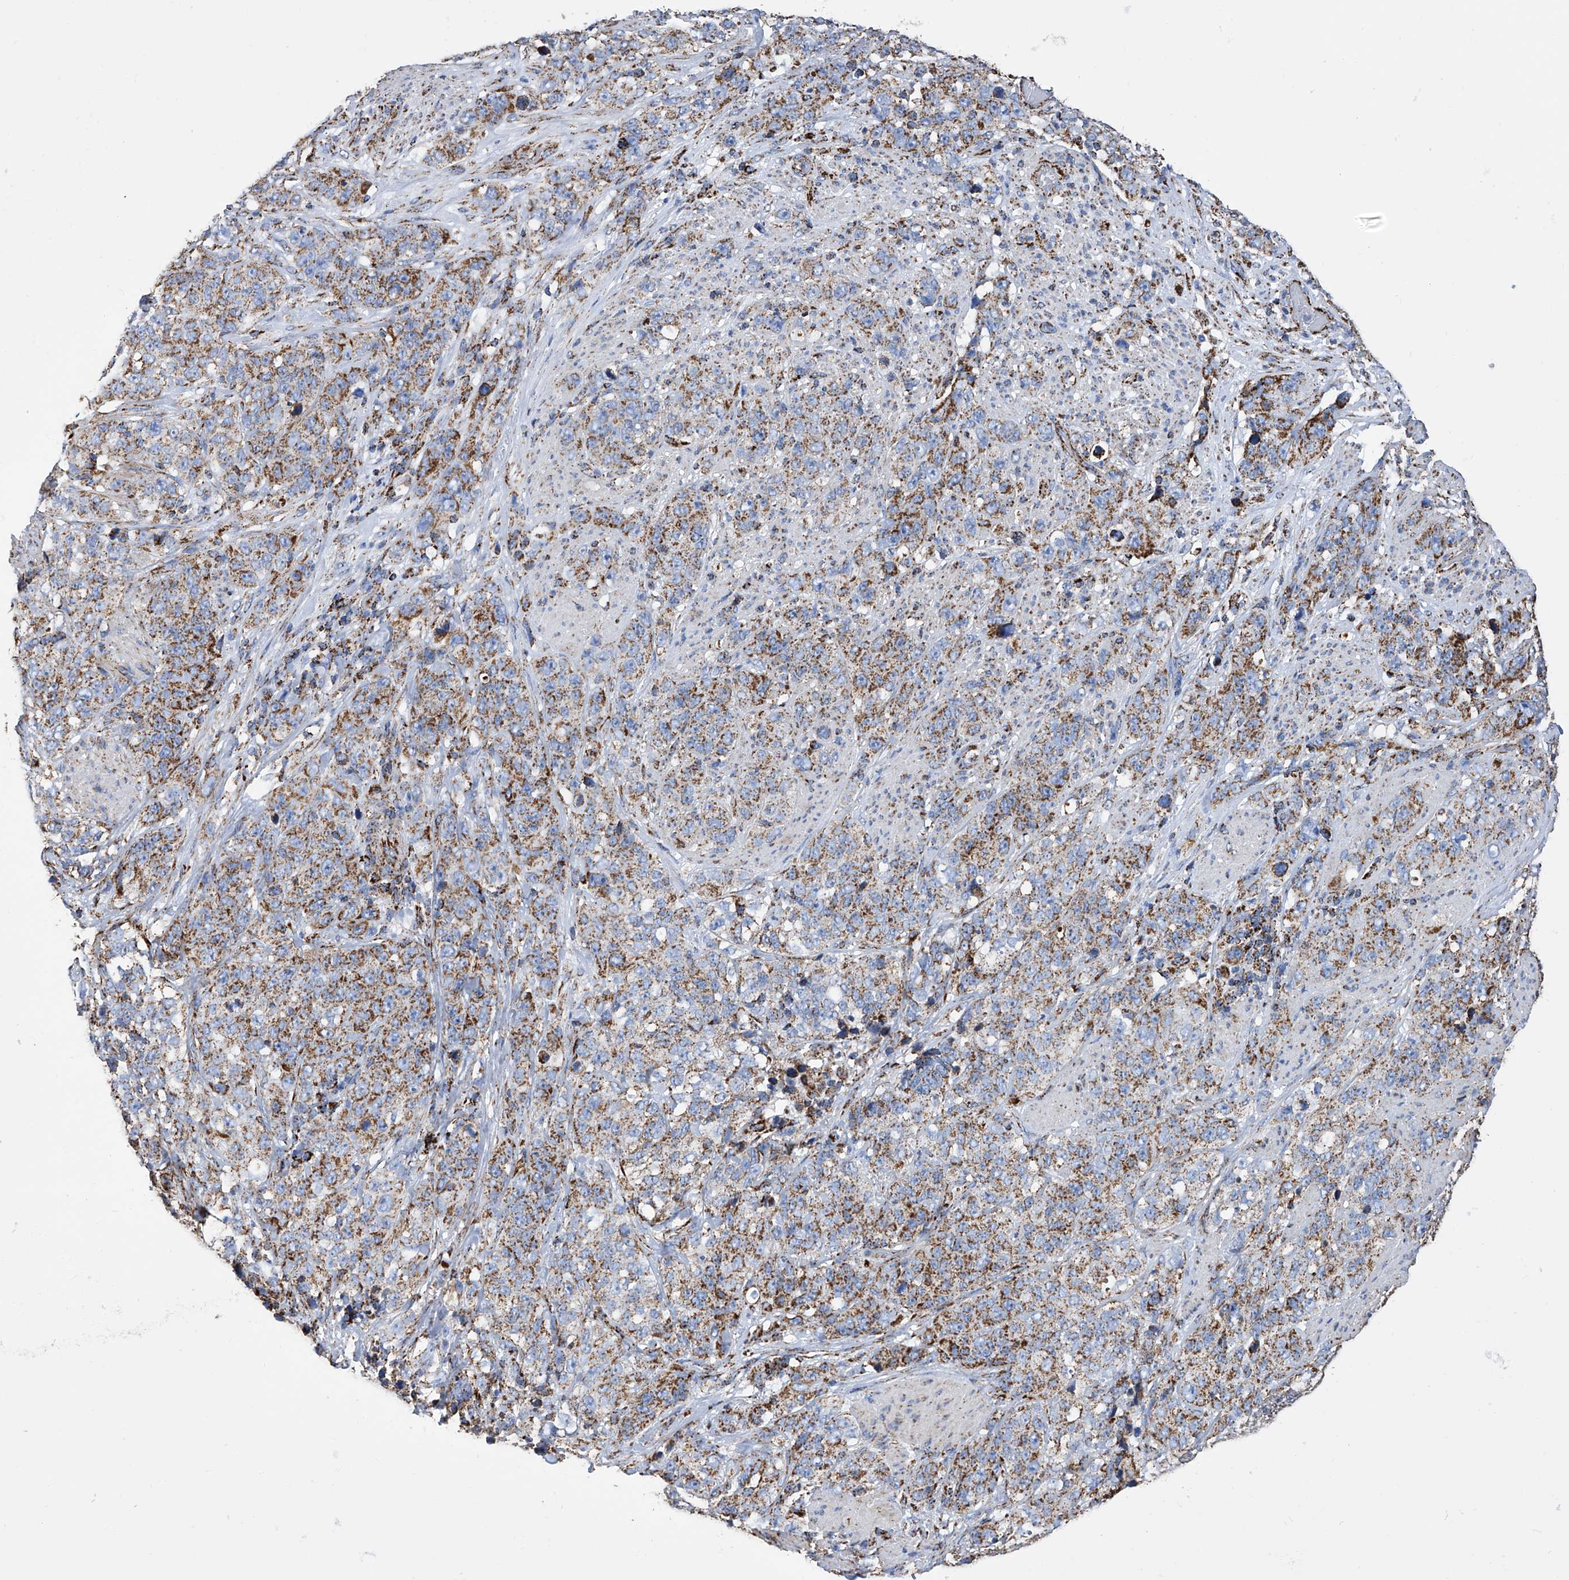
{"staining": {"intensity": "moderate", "quantity": ">75%", "location": "cytoplasmic/membranous"}, "tissue": "stomach cancer", "cell_type": "Tumor cells", "image_type": "cancer", "snomed": [{"axis": "morphology", "description": "Adenocarcinoma, NOS"}, {"axis": "topography", "description": "Stomach"}], "caption": "Immunohistochemistry (IHC) of stomach adenocarcinoma reveals medium levels of moderate cytoplasmic/membranous positivity in about >75% of tumor cells. (Stains: DAB (3,3'-diaminobenzidine) in brown, nuclei in blue, Microscopy: brightfield microscopy at high magnification).", "gene": "ATP5PF", "patient": {"sex": "male", "age": 48}}